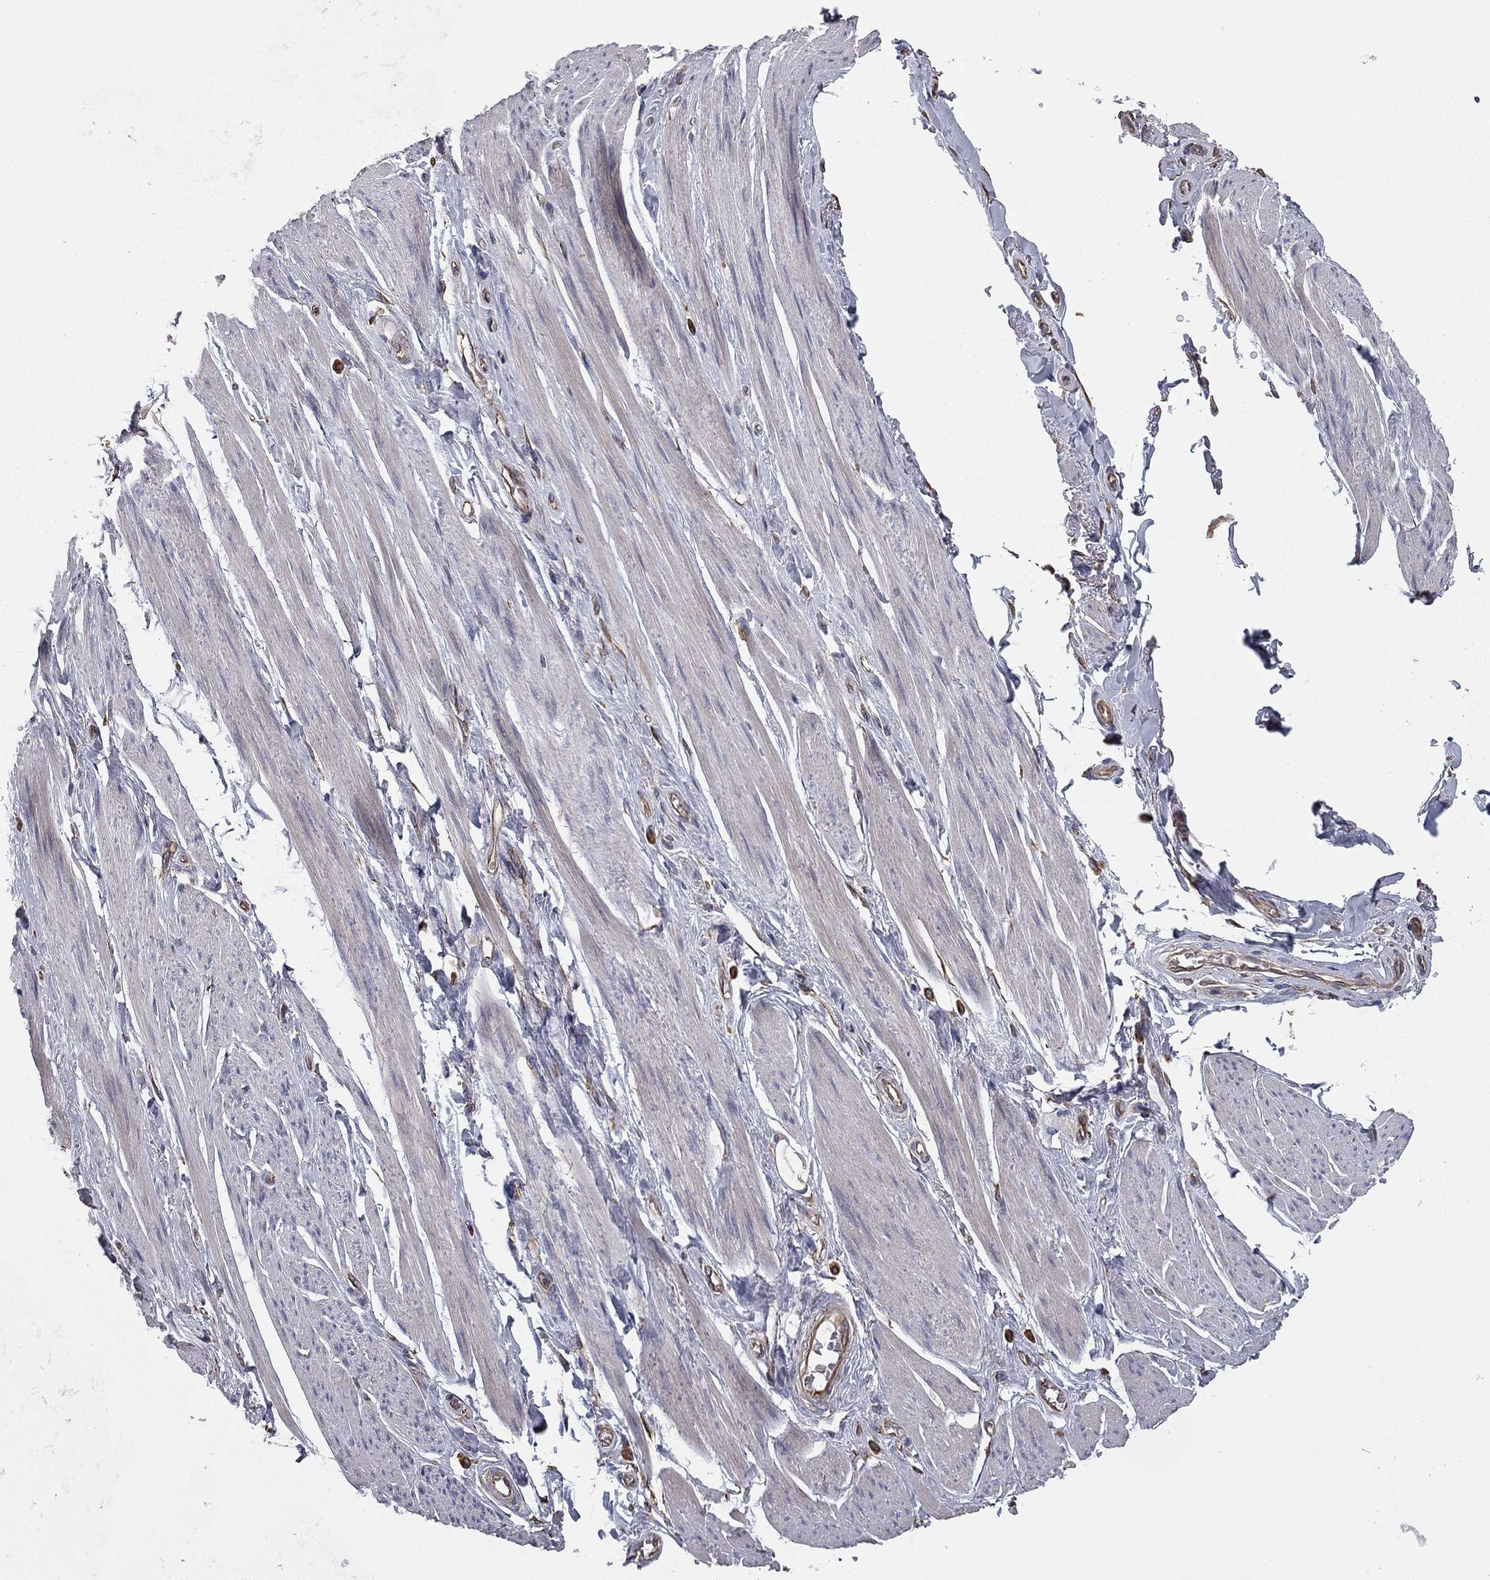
{"staining": {"intensity": "negative", "quantity": "none", "location": "none"}, "tissue": "skeletal muscle", "cell_type": "Myocytes", "image_type": "normal", "snomed": [{"axis": "morphology", "description": "Normal tissue, NOS"}, {"axis": "topography", "description": "Skeletal muscle"}, {"axis": "topography", "description": "Anal"}, {"axis": "topography", "description": "Peripheral nerve tissue"}], "caption": "DAB immunohistochemical staining of normal human skeletal muscle exhibits no significant staining in myocytes.", "gene": "SCUBE1", "patient": {"sex": "male", "age": 53}}